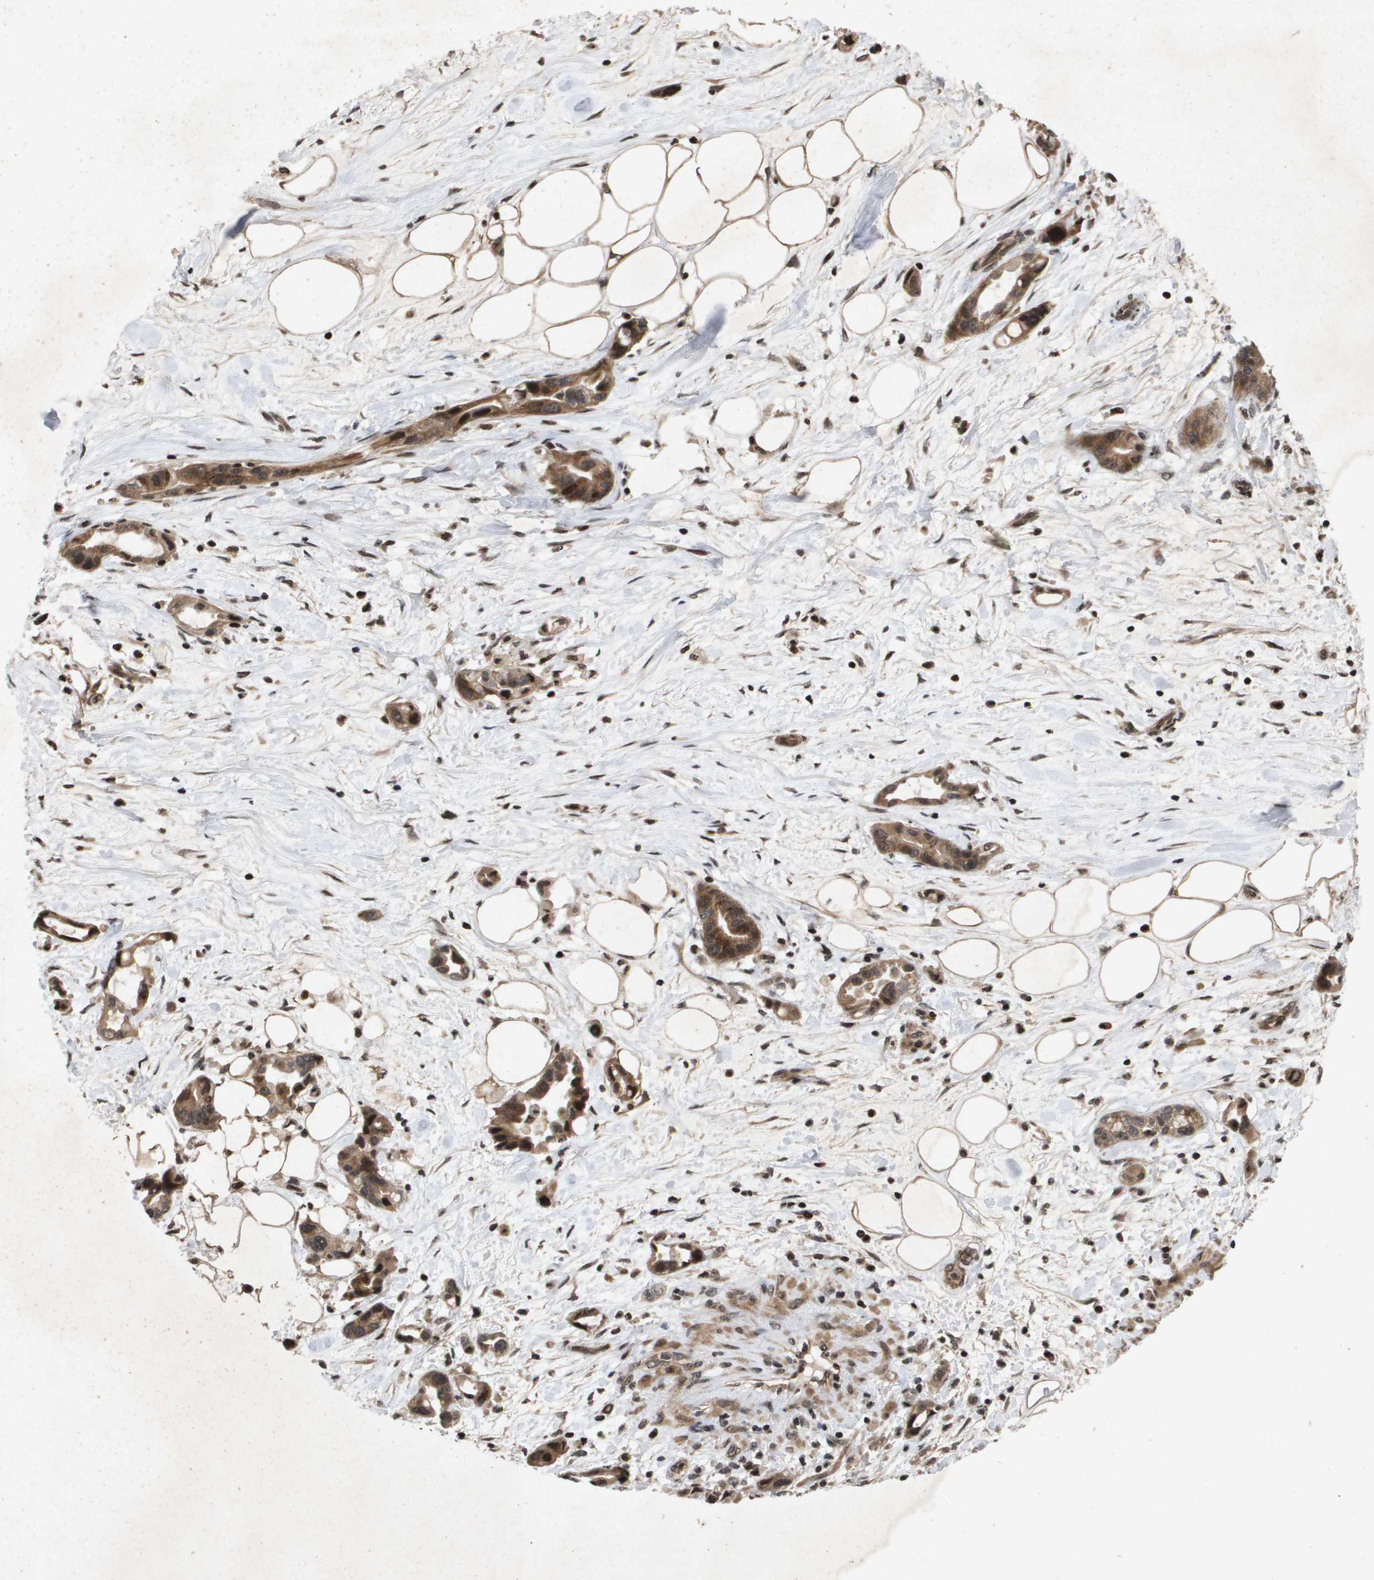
{"staining": {"intensity": "moderate", "quantity": ">75%", "location": "cytoplasmic/membranous,nuclear"}, "tissue": "pancreatic cancer", "cell_type": "Tumor cells", "image_type": "cancer", "snomed": [{"axis": "morphology", "description": "Adenocarcinoma, NOS"}, {"axis": "topography", "description": "Pancreas"}], "caption": "A high-resolution photomicrograph shows IHC staining of pancreatic adenocarcinoma, which demonstrates moderate cytoplasmic/membranous and nuclear positivity in about >75% of tumor cells. (brown staining indicates protein expression, while blue staining denotes nuclei).", "gene": "HSPA6", "patient": {"sex": "female", "age": 57}}